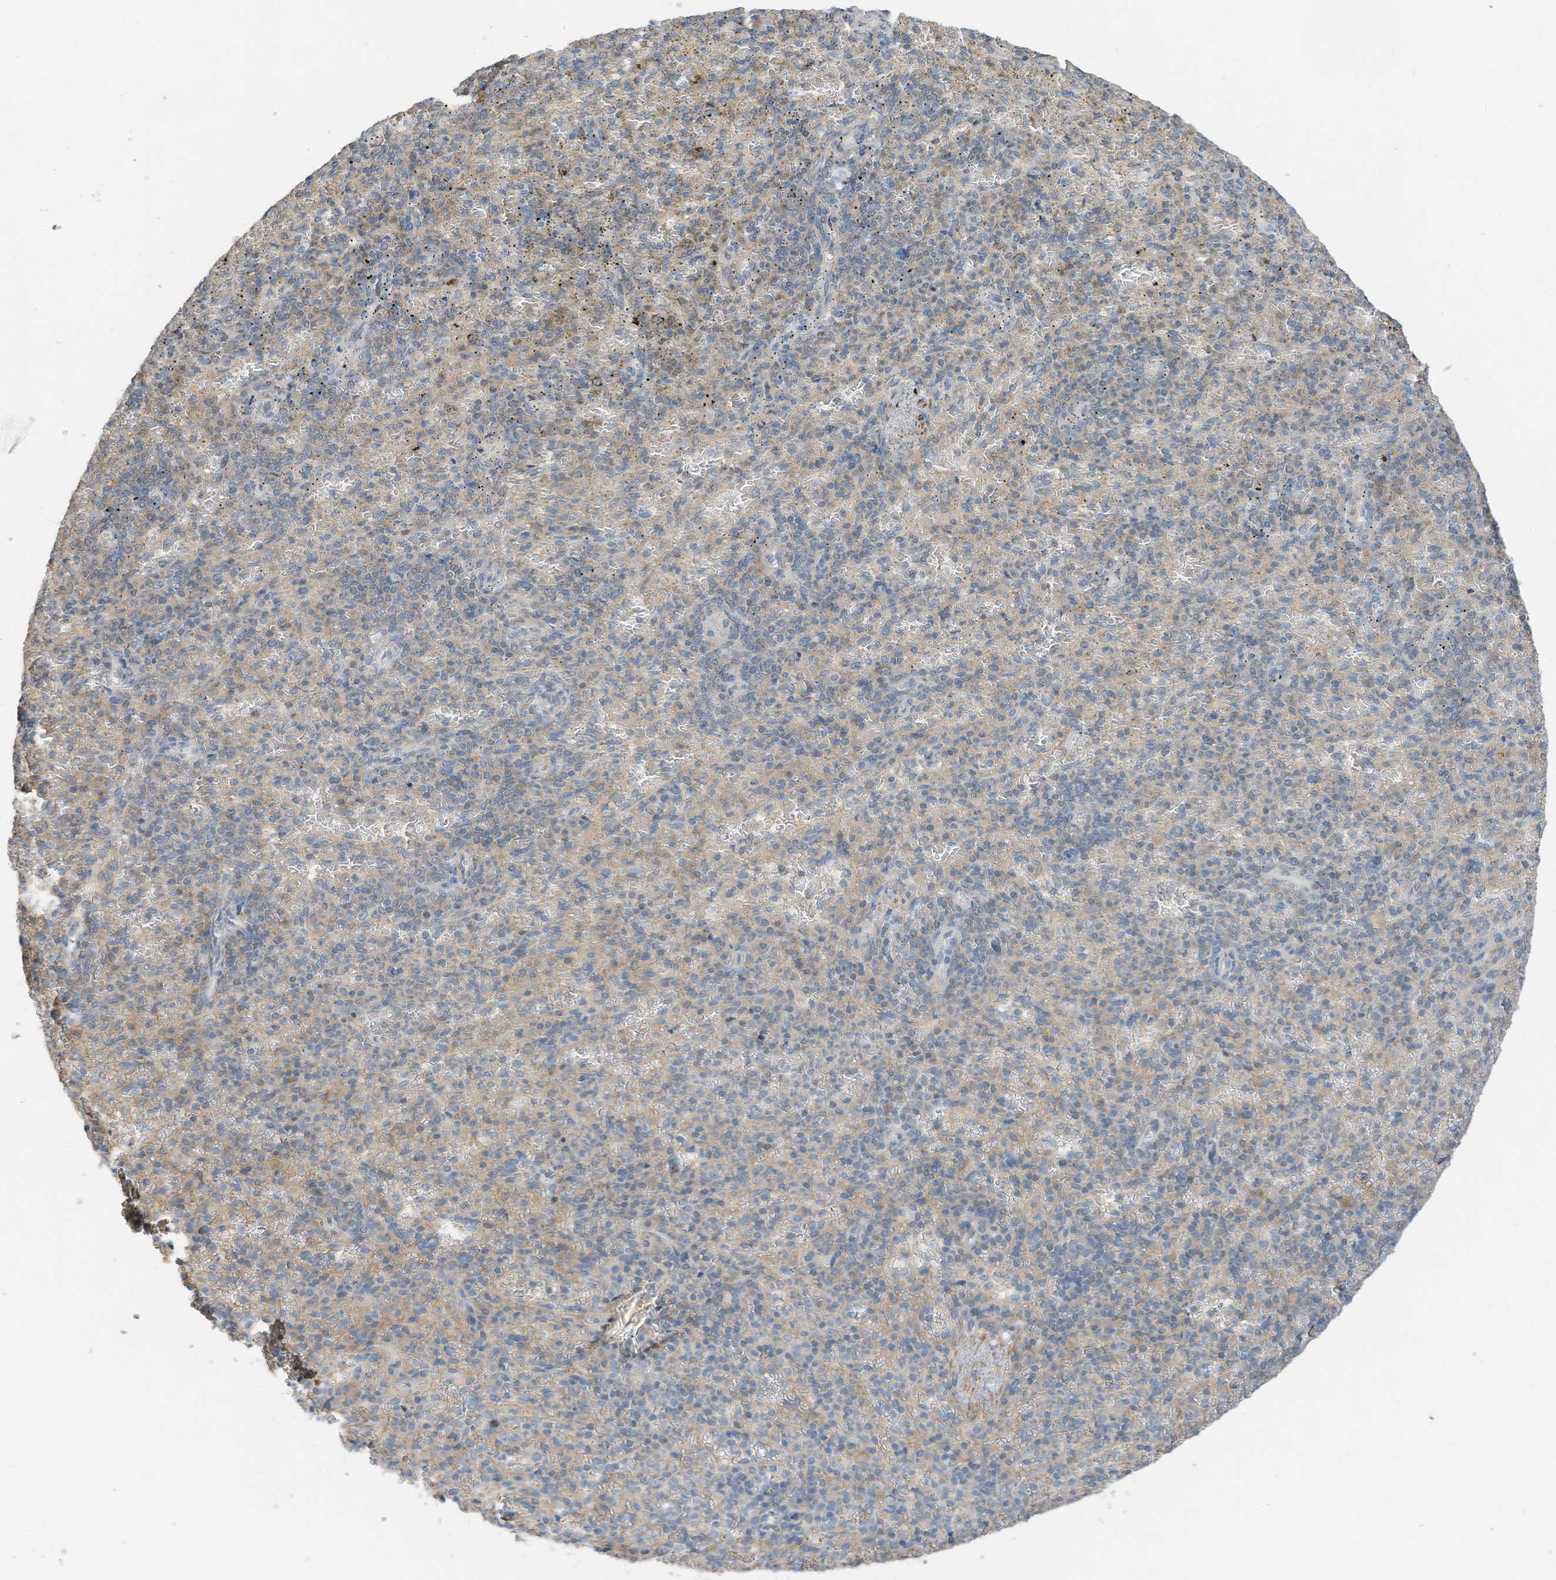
{"staining": {"intensity": "negative", "quantity": "none", "location": "none"}, "tissue": "spleen", "cell_type": "Cells in red pulp", "image_type": "normal", "snomed": [{"axis": "morphology", "description": "Normal tissue, NOS"}, {"axis": "topography", "description": "Spleen"}], "caption": "A micrograph of spleen stained for a protein displays no brown staining in cells in red pulp. (DAB (3,3'-diaminobenzidine) immunohistochemistry with hematoxylin counter stain).", "gene": "SLFN14", "patient": {"sex": "female", "age": 74}}